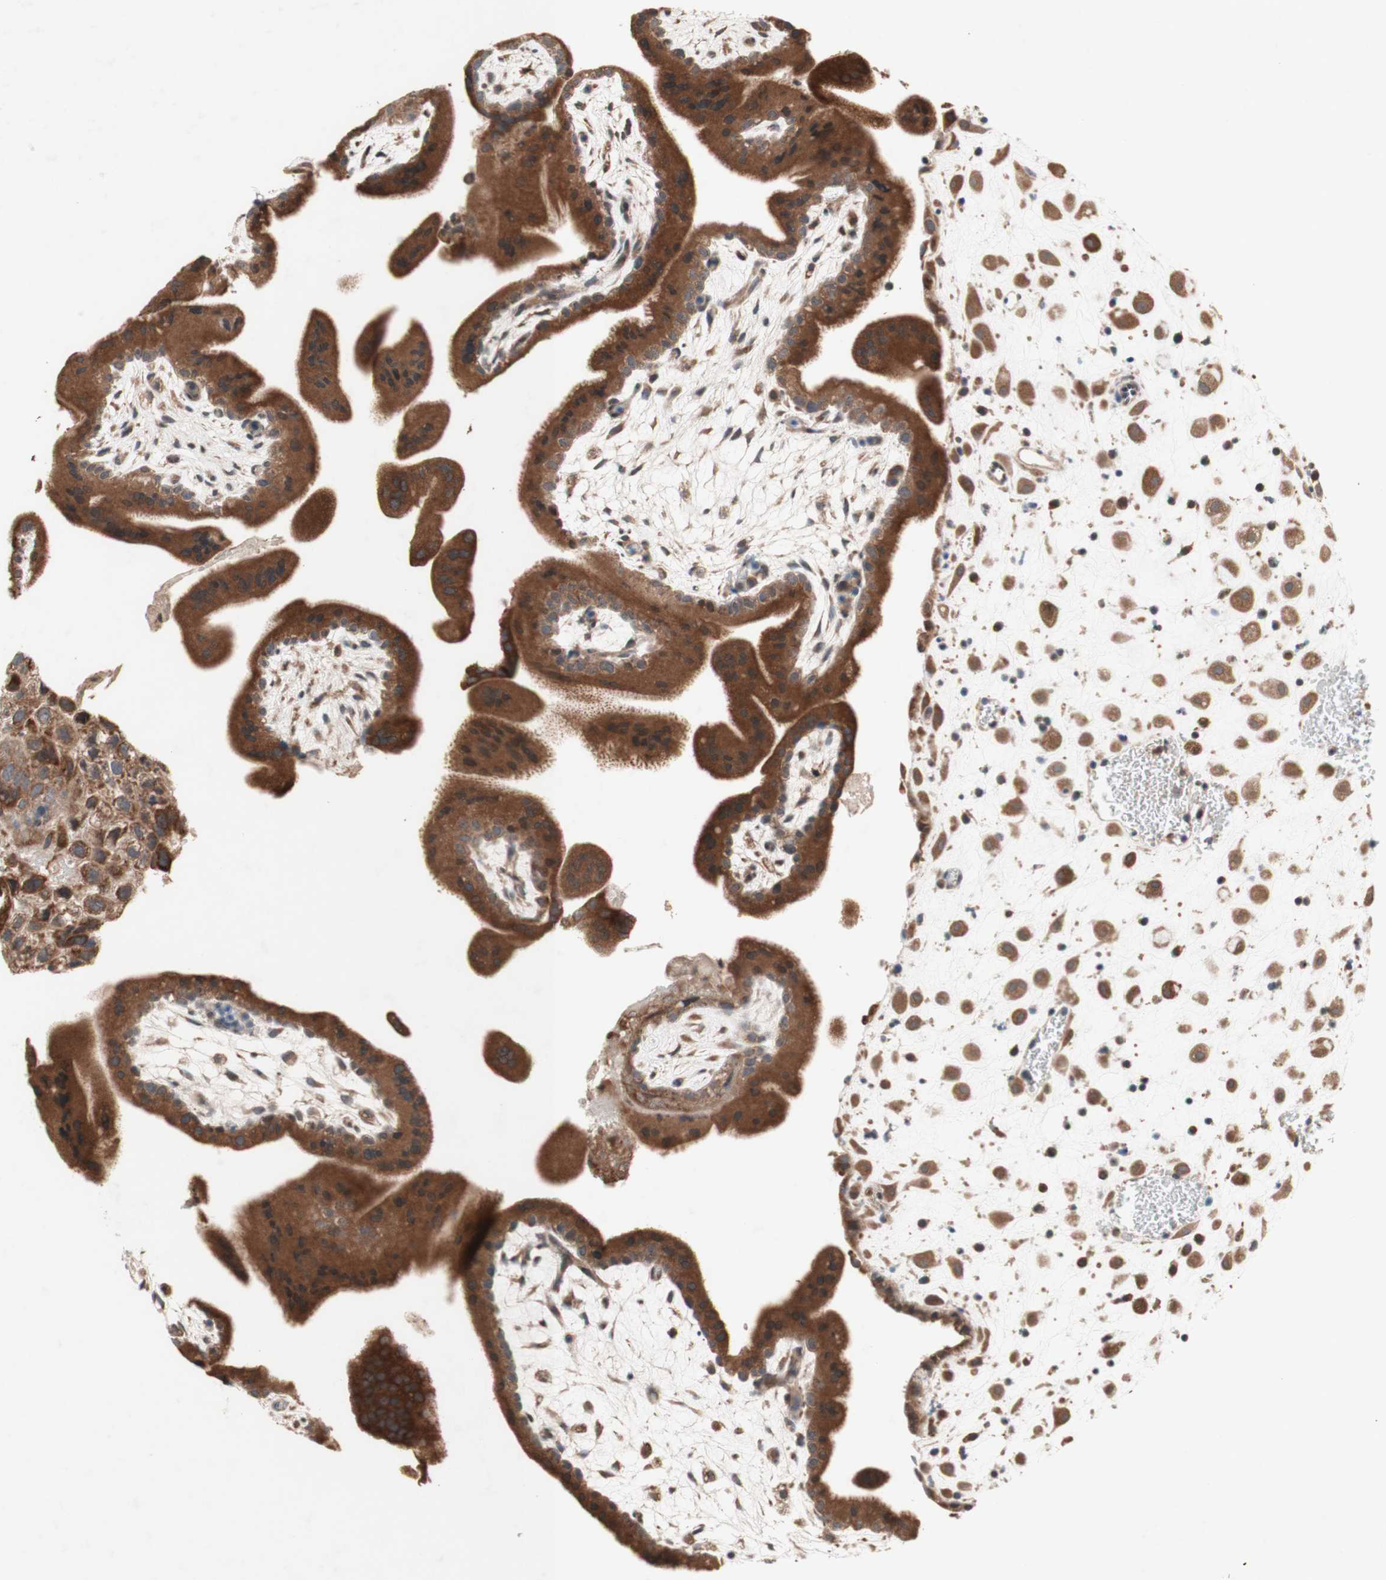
{"staining": {"intensity": "moderate", "quantity": ">75%", "location": "cytoplasmic/membranous"}, "tissue": "placenta", "cell_type": "Decidual cells", "image_type": "normal", "snomed": [{"axis": "morphology", "description": "Normal tissue, NOS"}, {"axis": "topography", "description": "Placenta"}], "caption": "Immunohistochemistry (IHC) image of normal placenta stained for a protein (brown), which reveals medium levels of moderate cytoplasmic/membranous expression in approximately >75% of decidual cells.", "gene": "DDOST", "patient": {"sex": "female", "age": 35}}